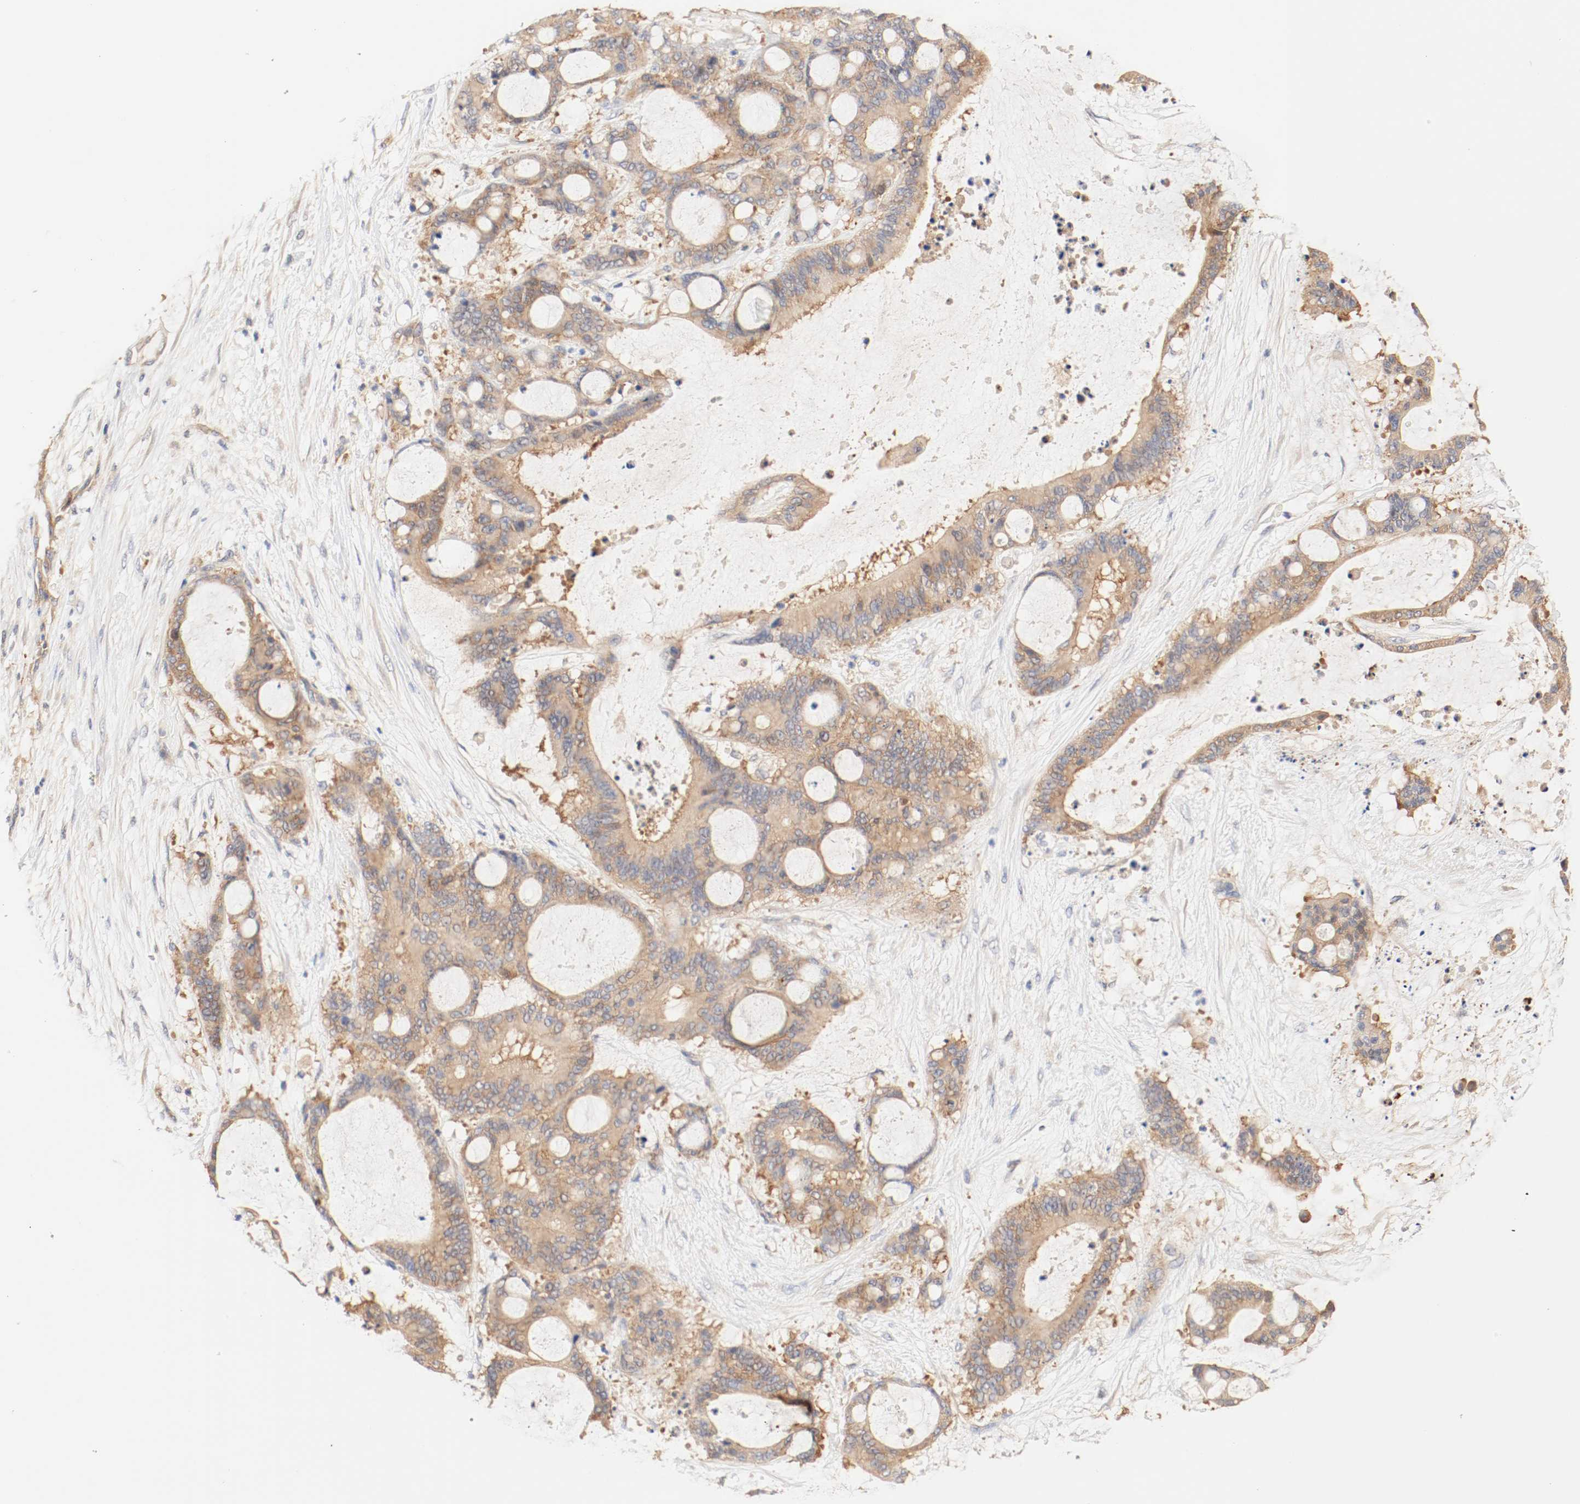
{"staining": {"intensity": "moderate", "quantity": ">75%", "location": "cytoplasmic/membranous"}, "tissue": "liver cancer", "cell_type": "Tumor cells", "image_type": "cancer", "snomed": [{"axis": "morphology", "description": "Cholangiocarcinoma"}, {"axis": "topography", "description": "Liver"}], "caption": "This histopathology image reveals liver cancer (cholangiocarcinoma) stained with immunohistochemistry (IHC) to label a protein in brown. The cytoplasmic/membranous of tumor cells show moderate positivity for the protein. Nuclei are counter-stained blue.", "gene": "GIT1", "patient": {"sex": "female", "age": 73}}